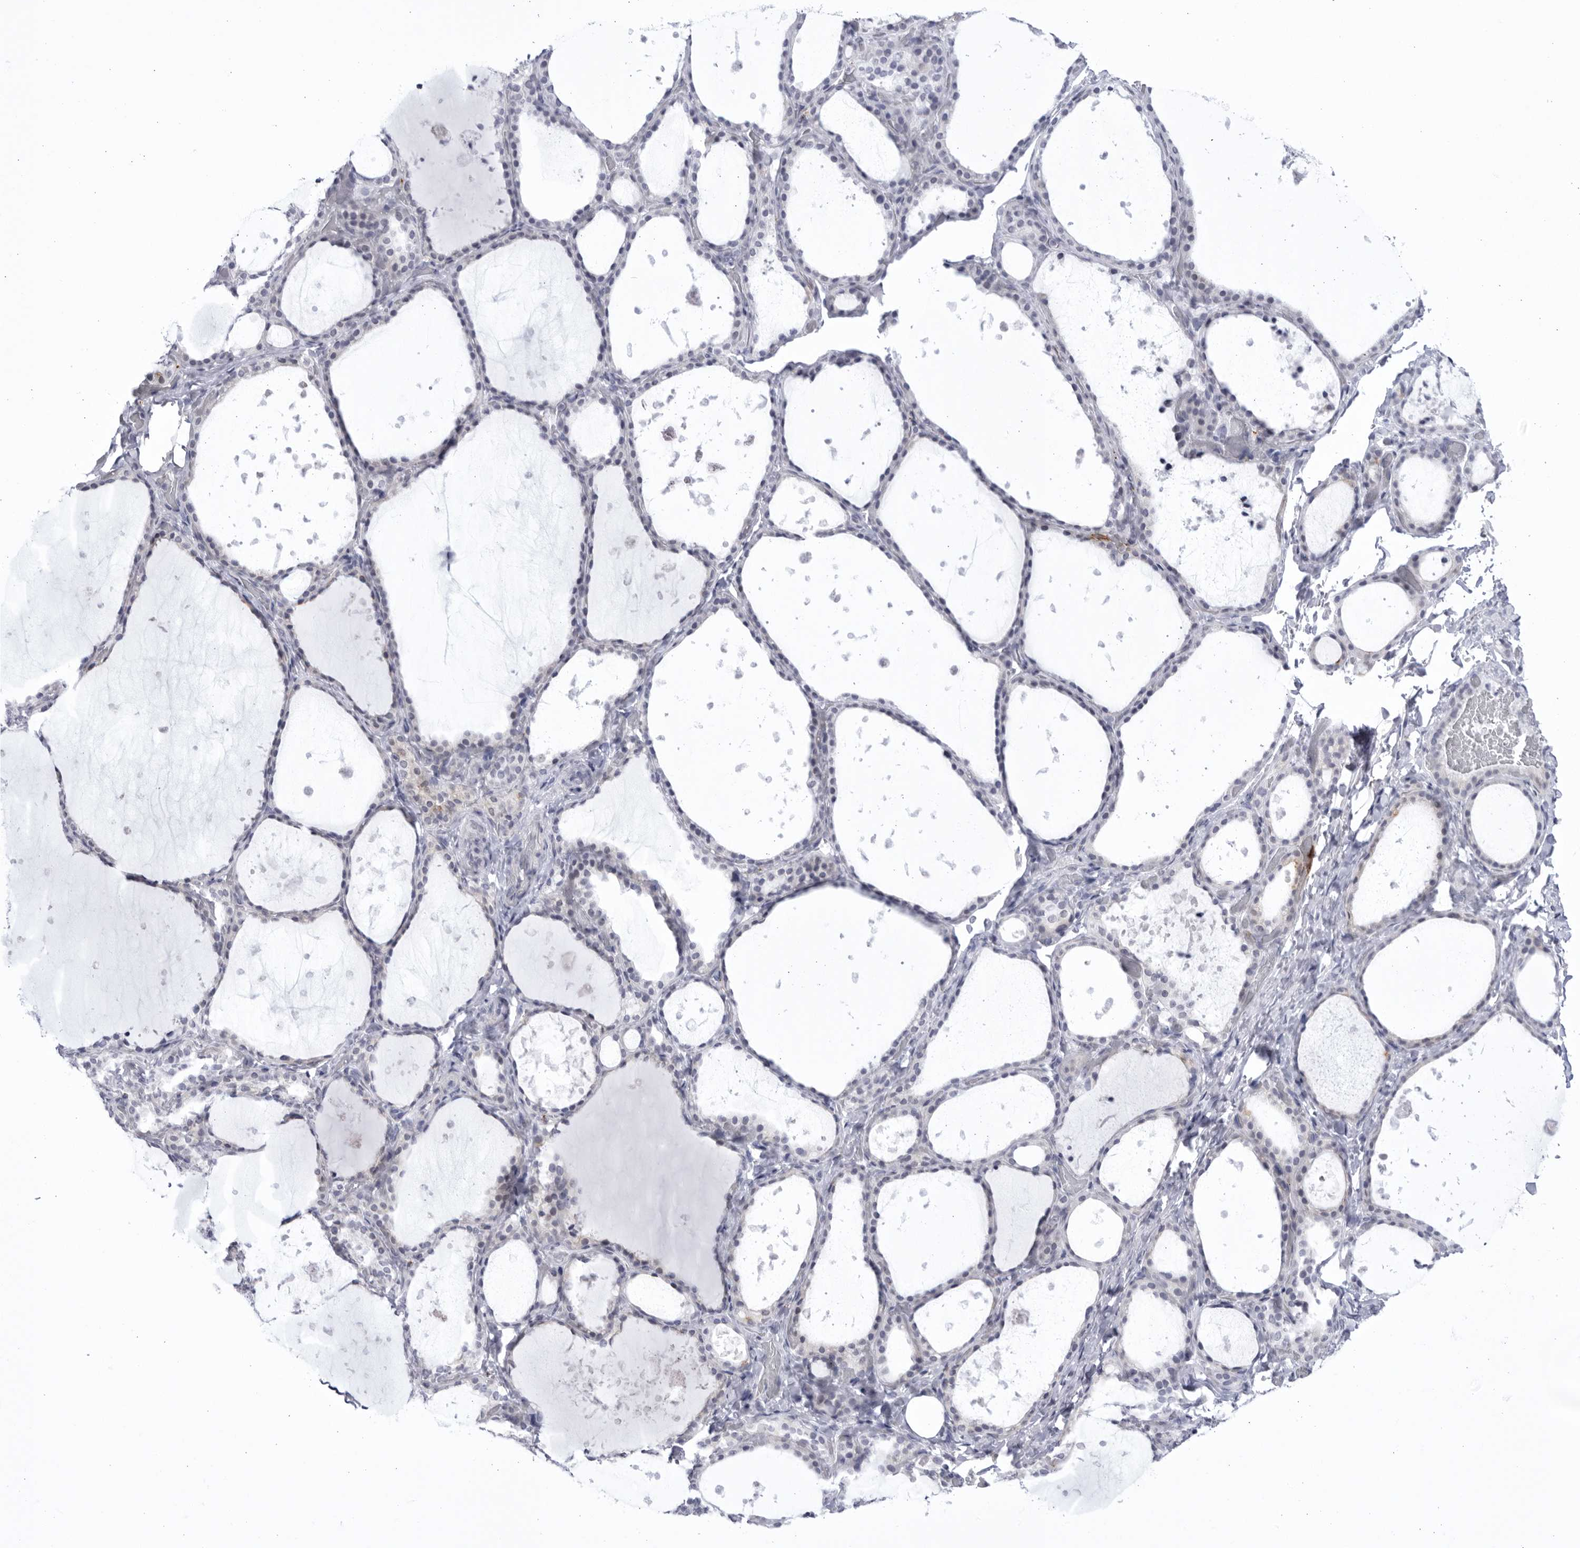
{"staining": {"intensity": "negative", "quantity": "none", "location": "none"}, "tissue": "thyroid gland", "cell_type": "Glandular cells", "image_type": "normal", "snomed": [{"axis": "morphology", "description": "Normal tissue, NOS"}, {"axis": "topography", "description": "Thyroid gland"}], "caption": "An immunohistochemistry (IHC) photomicrograph of unremarkable thyroid gland is shown. There is no staining in glandular cells of thyroid gland. The staining was performed using DAB (3,3'-diaminobenzidine) to visualize the protein expression in brown, while the nuclei were stained in blue with hematoxylin (Magnification: 20x).", "gene": "CCDC181", "patient": {"sex": "female", "age": 44}}